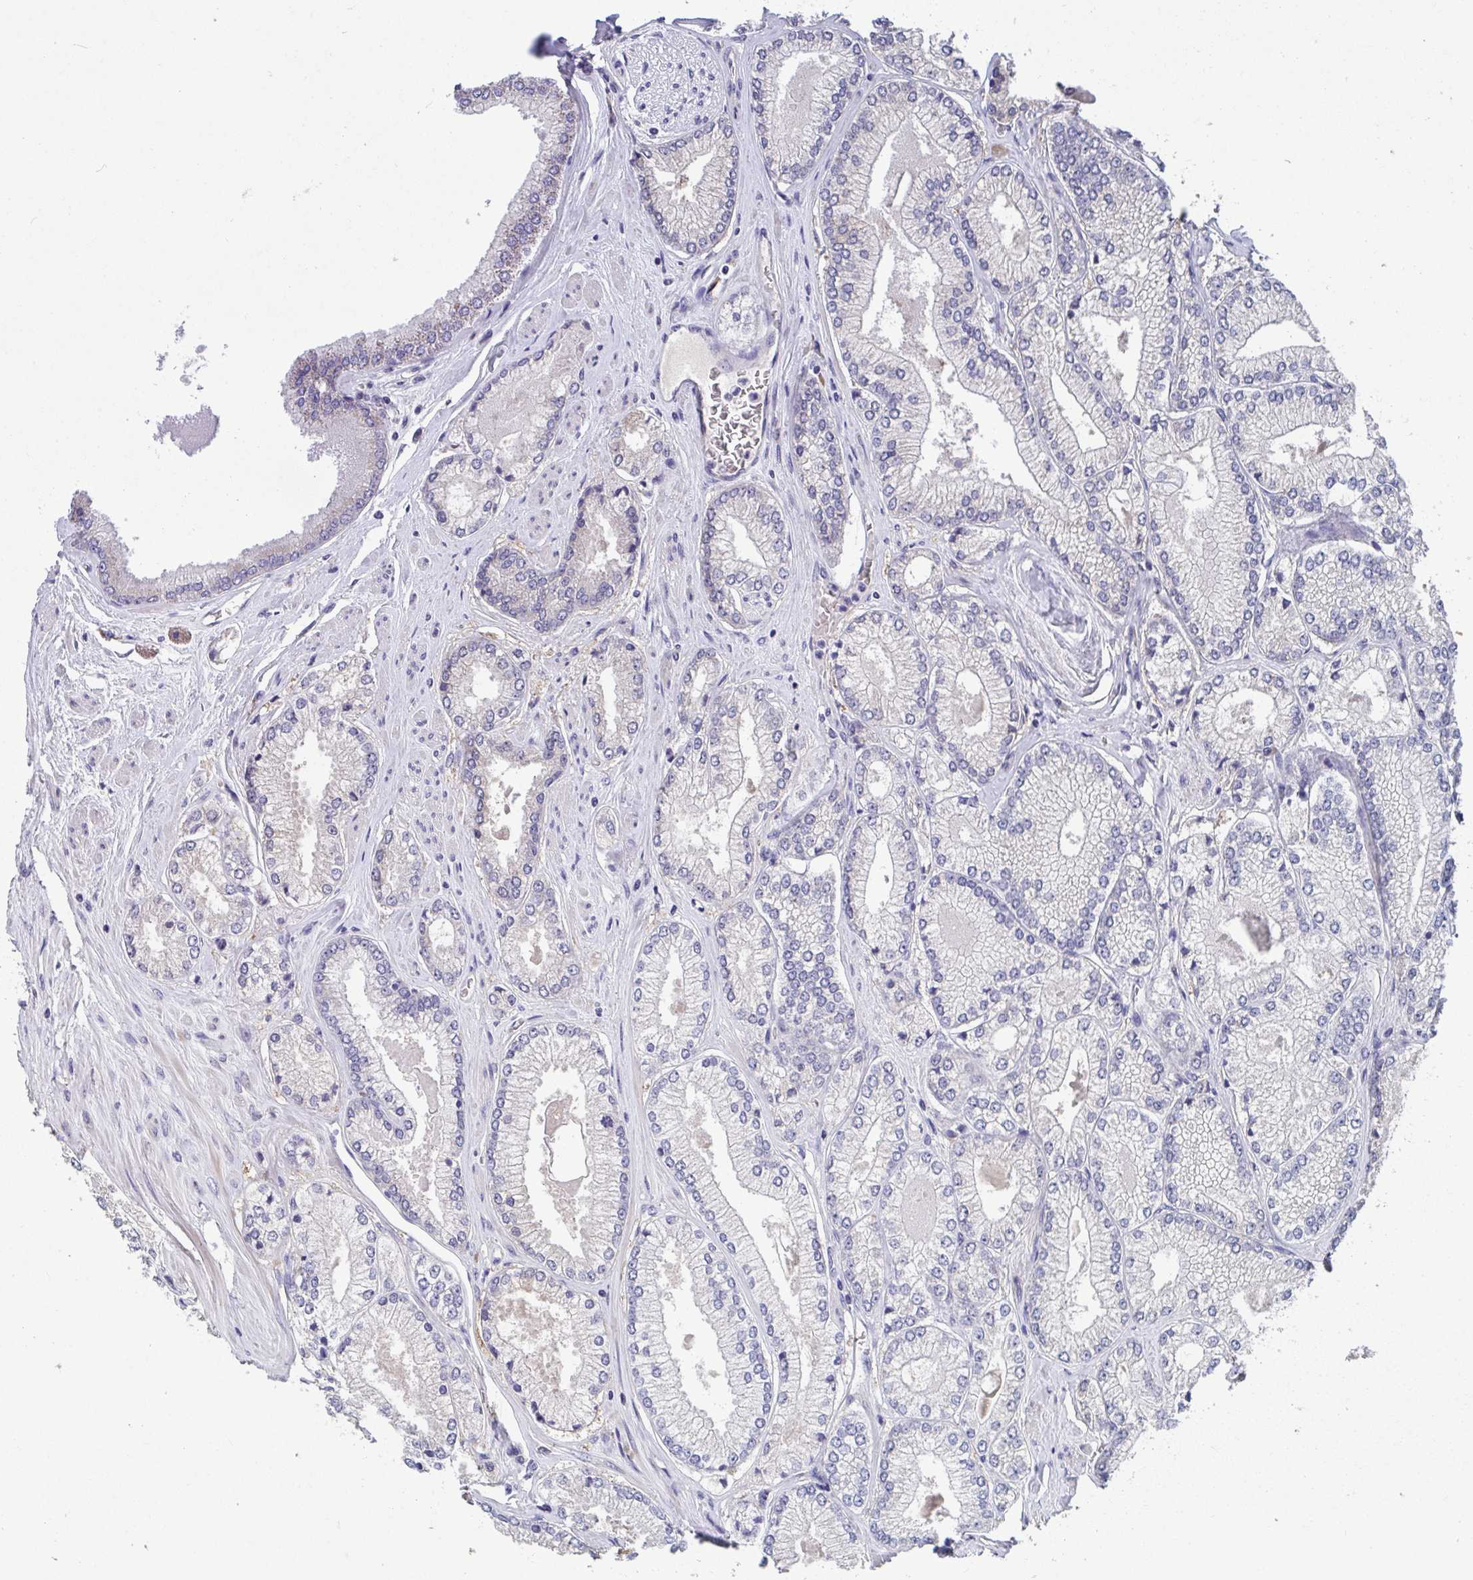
{"staining": {"intensity": "negative", "quantity": "none", "location": "none"}, "tissue": "prostate cancer", "cell_type": "Tumor cells", "image_type": "cancer", "snomed": [{"axis": "morphology", "description": "Adenocarcinoma, Low grade"}, {"axis": "topography", "description": "Prostate"}], "caption": "DAB immunohistochemical staining of prostate low-grade adenocarcinoma displays no significant expression in tumor cells.", "gene": "SUSD4", "patient": {"sex": "male", "age": 67}}